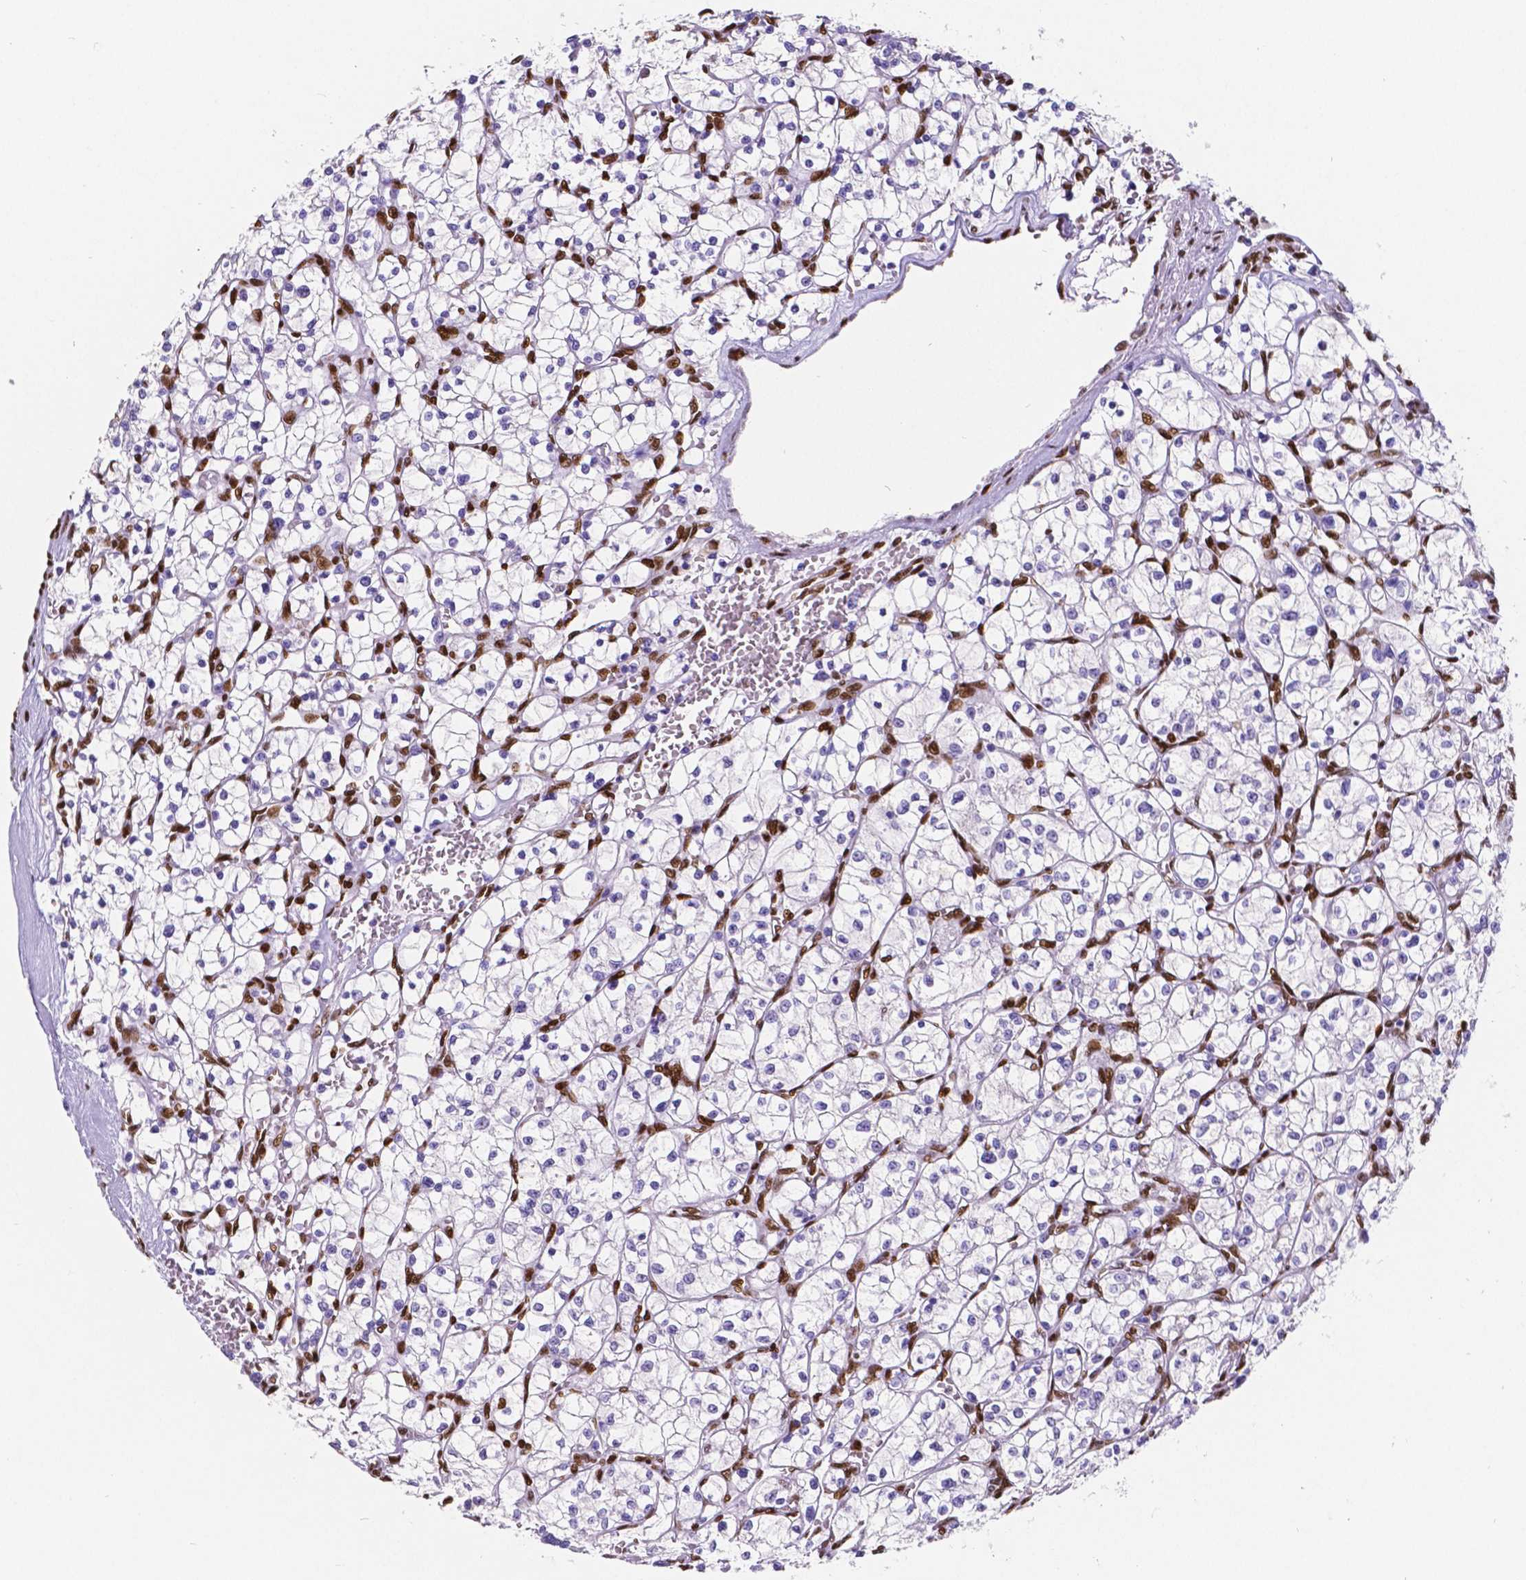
{"staining": {"intensity": "negative", "quantity": "none", "location": "none"}, "tissue": "renal cancer", "cell_type": "Tumor cells", "image_type": "cancer", "snomed": [{"axis": "morphology", "description": "Adenocarcinoma, NOS"}, {"axis": "topography", "description": "Kidney"}], "caption": "Renal cancer (adenocarcinoma) was stained to show a protein in brown. There is no significant positivity in tumor cells.", "gene": "MEF2C", "patient": {"sex": "female", "age": 64}}